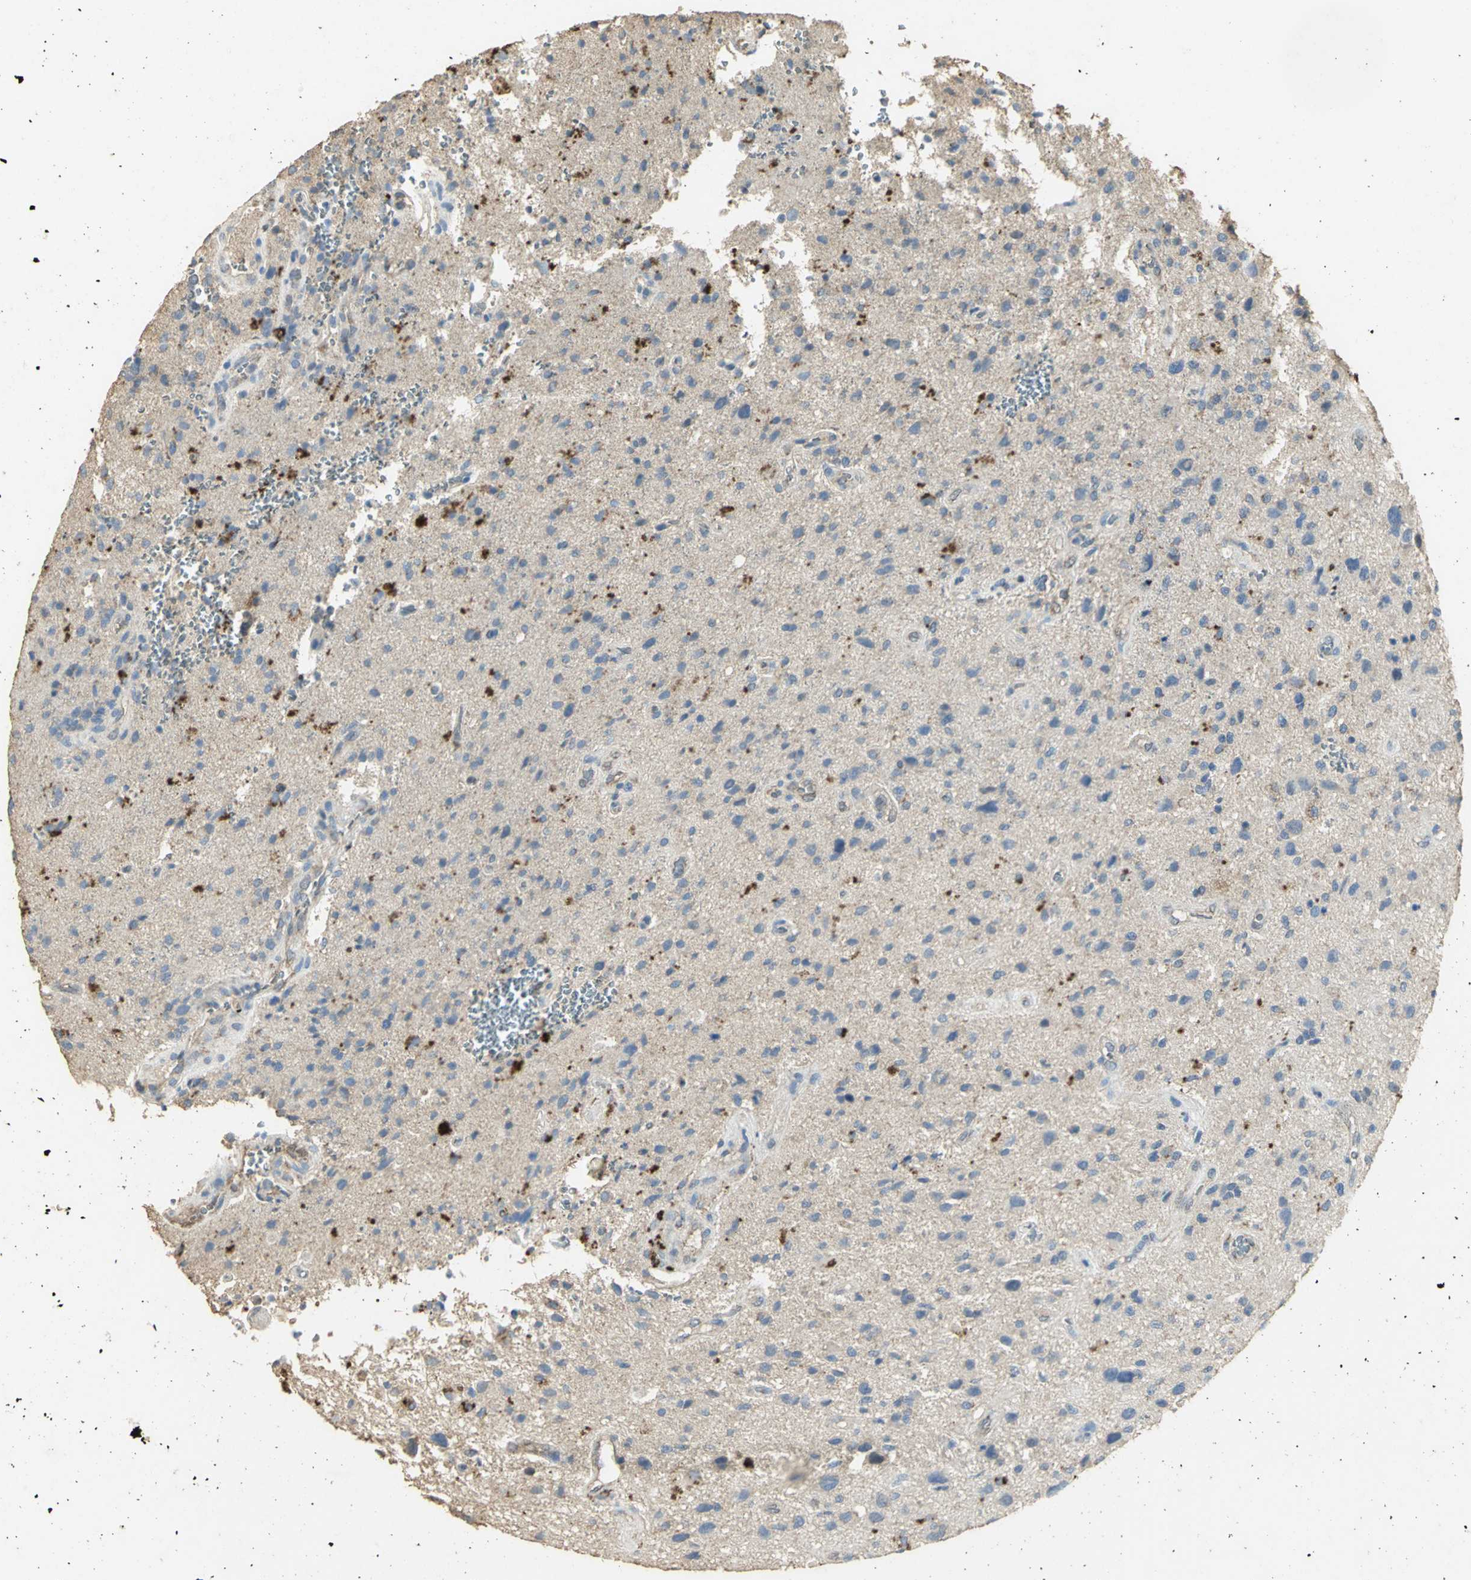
{"staining": {"intensity": "moderate", "quantity": "<25%", "location": "cytoplasmic/membranous"}, "tissue": "glioma", "cell_type": "Tumor cells", "image_type": "cancer", "snomed": [{"axis": "morphology", "description": "Normal tissue, NOS"}, {"axis": "morphology", "description": "Glioma, malignant, High grade"}, {"axis": "topography", "description": "Cerebral cortex"}], "caption": "Immunohistochemical staining of glioma exhibits low levels of moderate cytoplasmic/membranous positivity in approximately <25% of tumor cells.", "gene": "ASB9", "patient": {"sex": "male", "age": 75}}